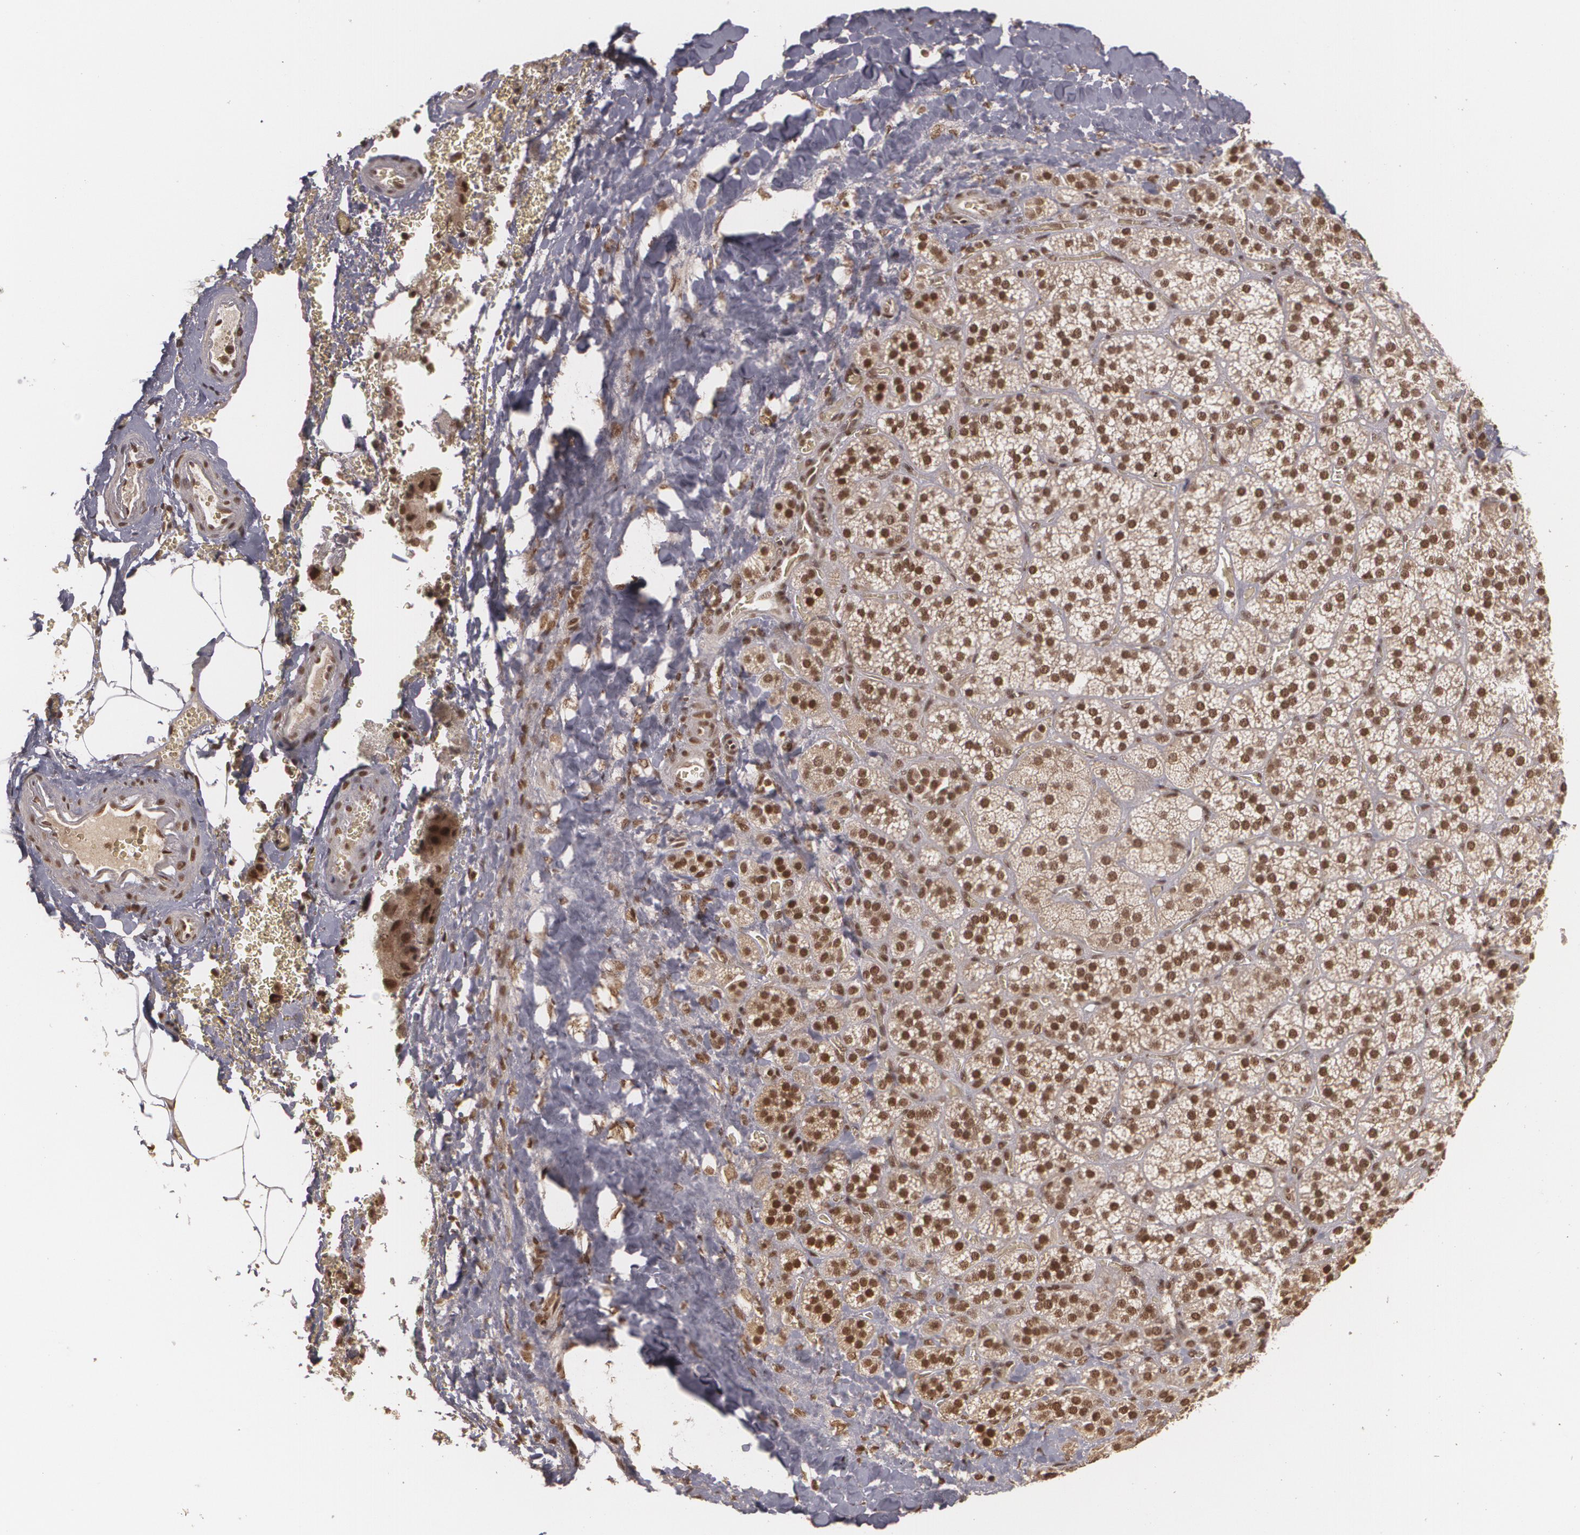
{"staining": {"intensity": "strong", "quantity": ">75%", "location": "nuclear"}, "tissue": "adrenal gland", "cell_type": "Glandular cells", "image_type": "normal", "snomed": [{"axis": "morphology", "description": "Normal tissue, NOS"}, {"axis": "topography", "description": "Adrenal gland"}], "caption": "Immunohistochemical staining of benign adrenal gland demonstrates >75% levels of strong nuclear protein positivity in about >75% of glandular cells. (Stains: DAB in brown, nuclei in blue, Microscopy: brightfield microscopy at high magnification).", "gene": "RXRB", "patient": {"sex": "female", "age": 71}}